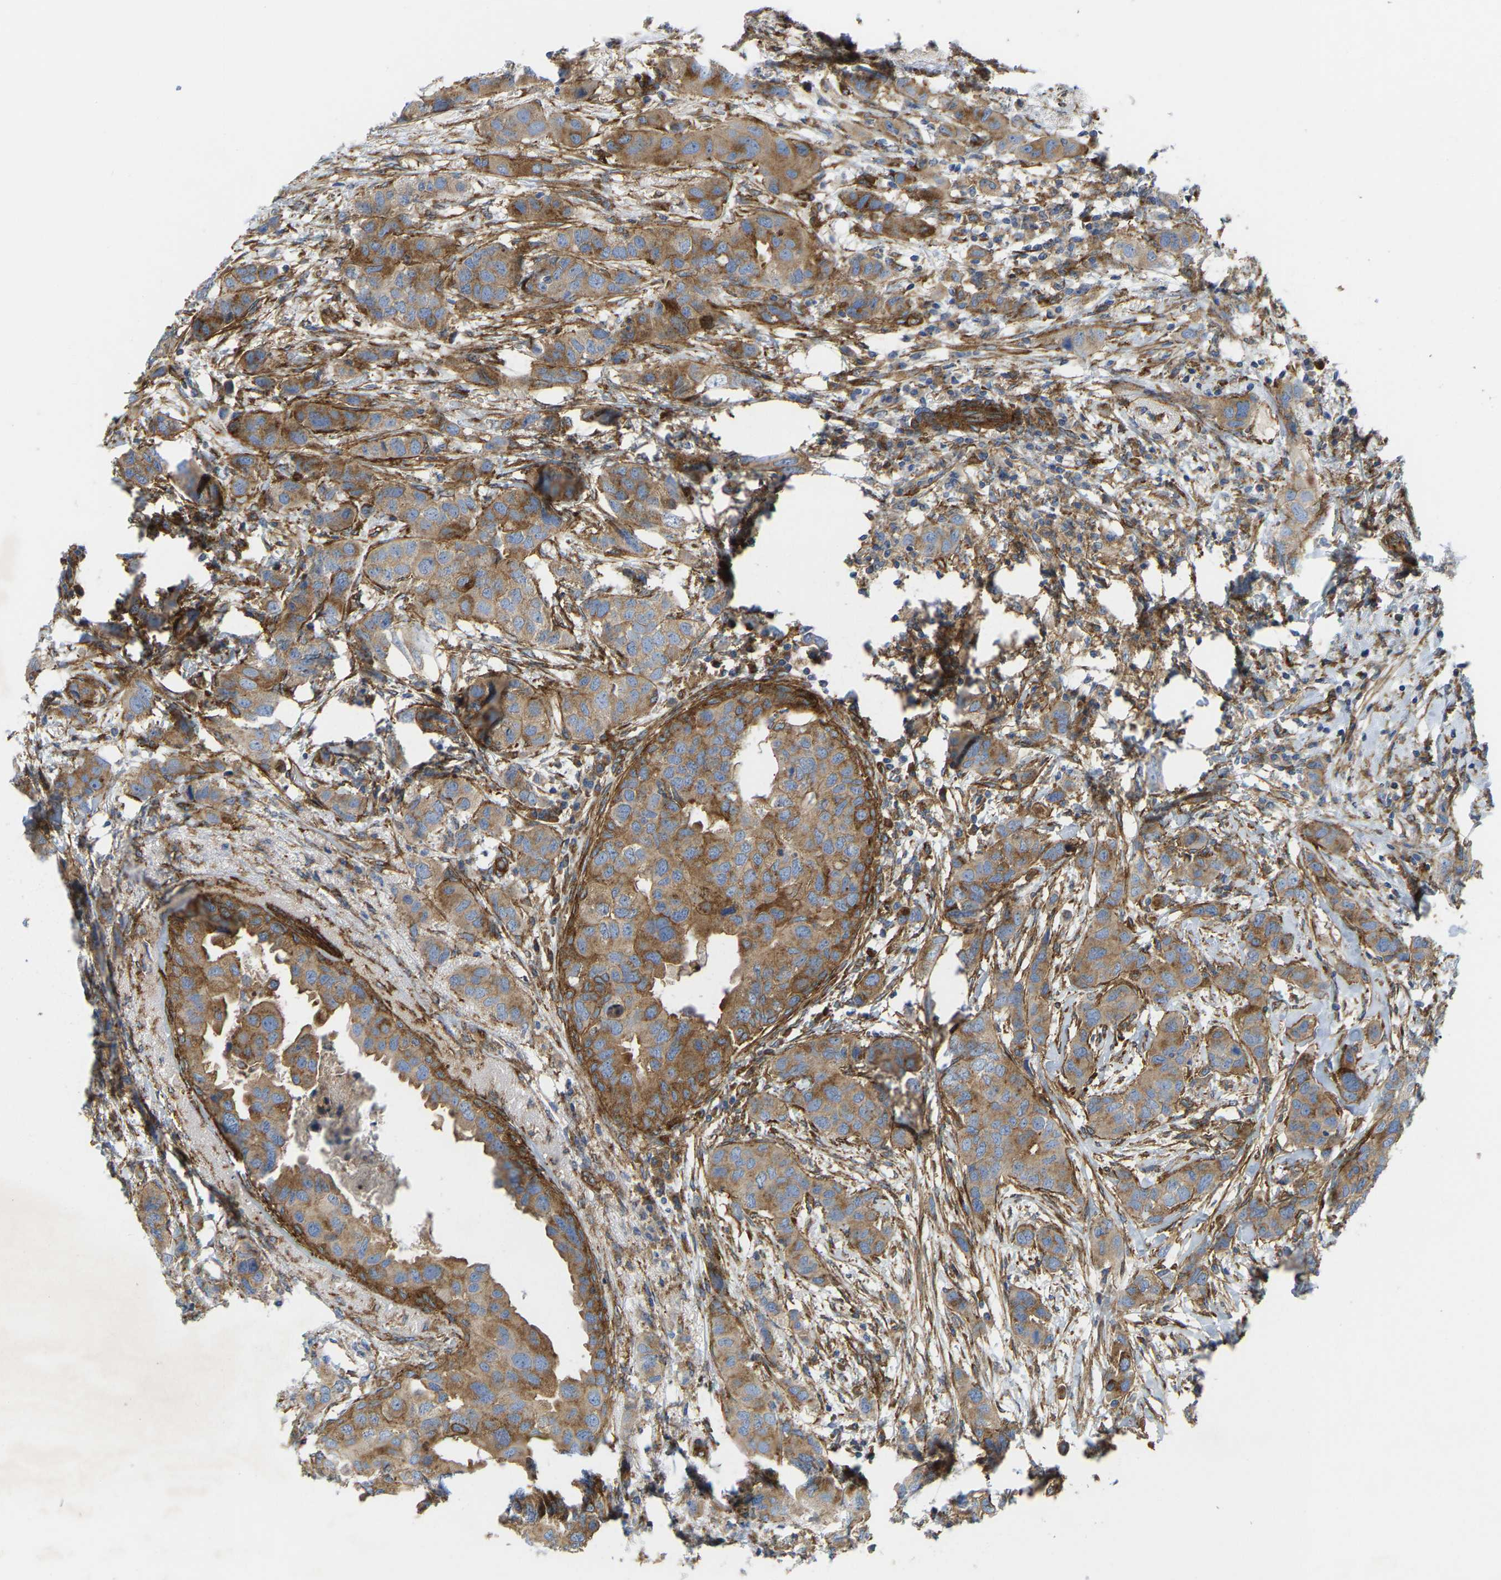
{"staining": {"intensity": "moderate", "quantity": ">75%", "location": "cytoplasmic/membranous"}, "tissue": "breast cancer", "cell_type": "Tumor cells", "image_type": "cancer", "snomed": [{"axis": "morphology", "description": "Duct carcinoma"}, {"axis": "topography", "description": "Breast"}], "caption": "Immunohistochemical staining of human breast infiltrating ductal carcinoma demonstrates medium levels of moderate cytoplasmic/membranous positivity in about >75% of tumor cells. (brown staining indicates protein expression, while blue staining denotes nuclei).", "gene": "PICALM", "patient": {"sex": "female", "age": 50}}